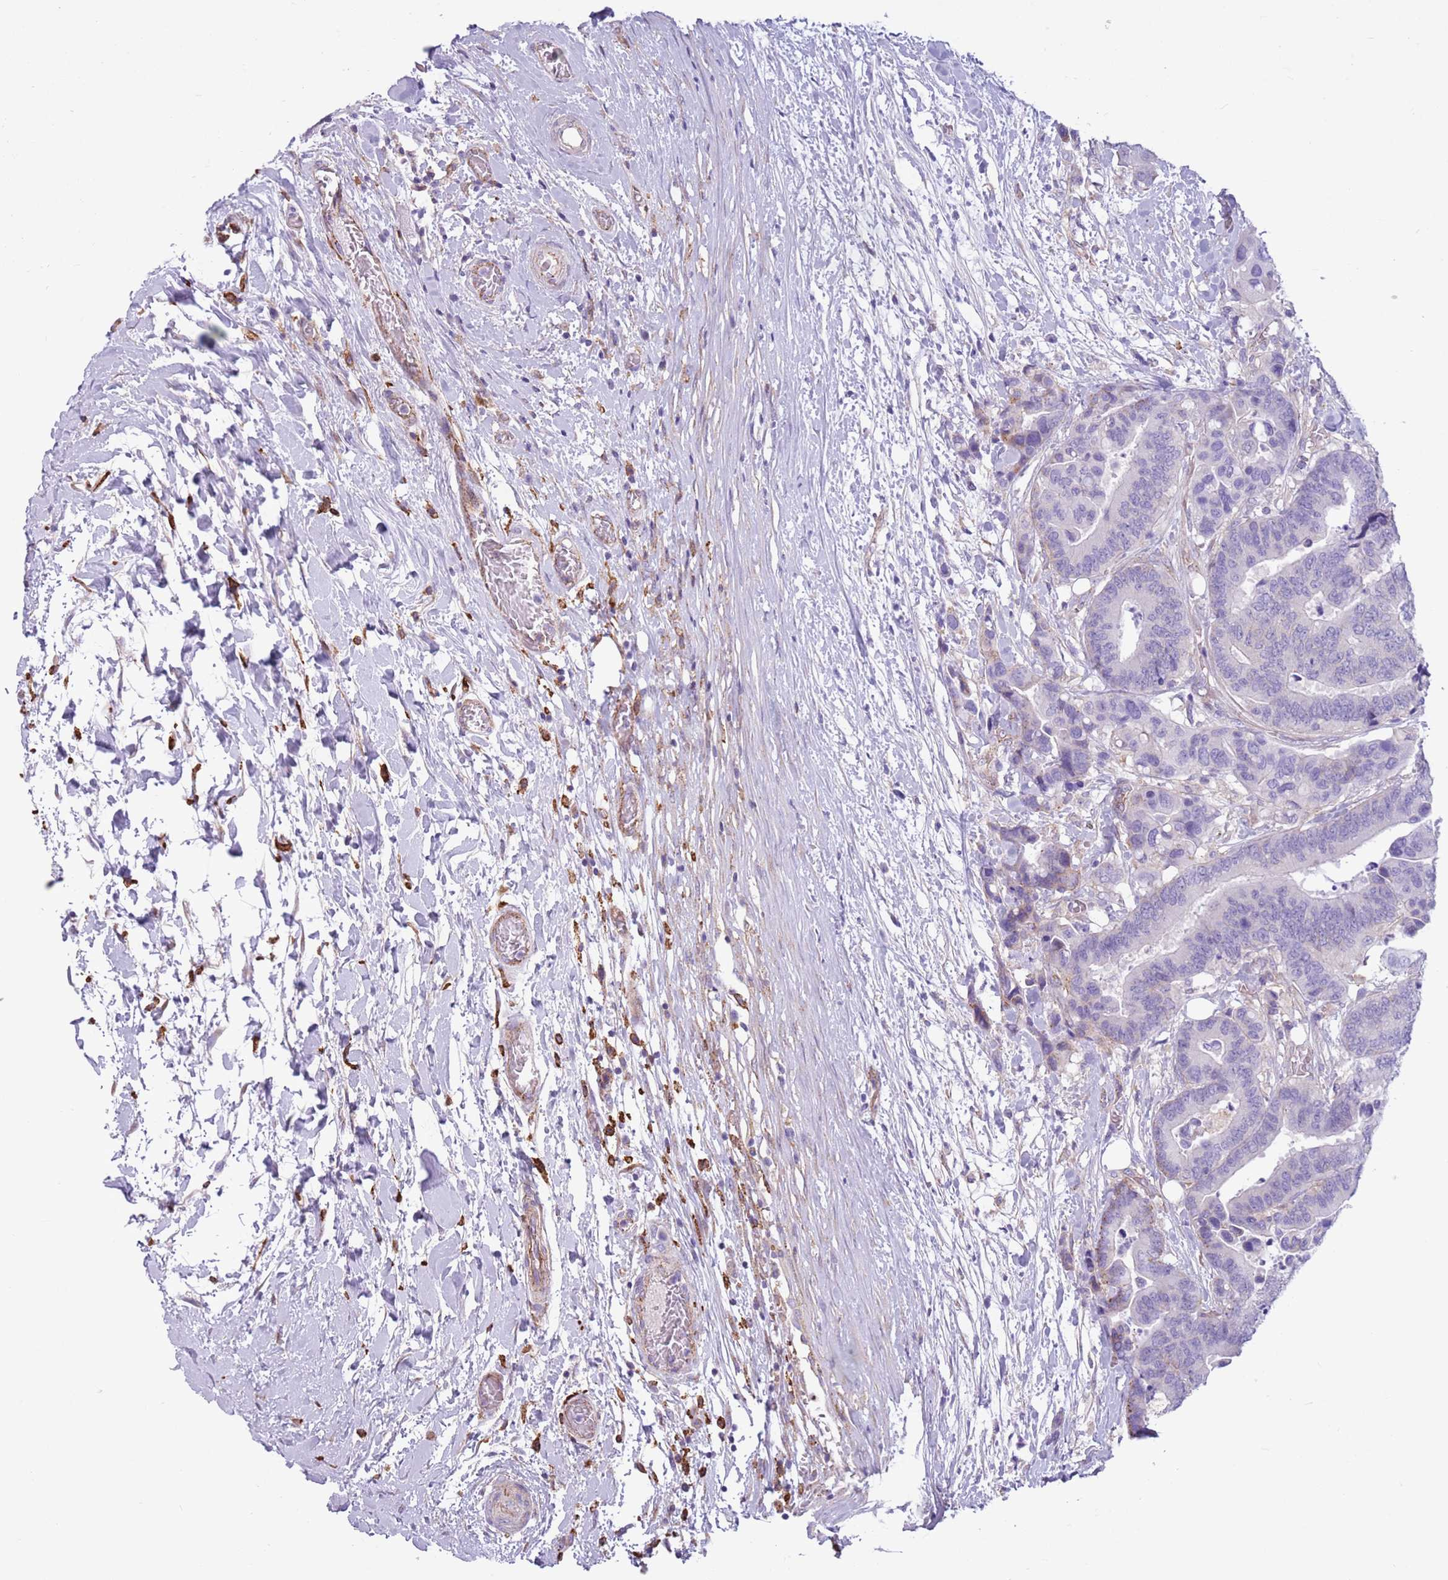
{"staining": {"intensity": "negative", "quantity": "none", "location": "none"}, "tissue": "colorectal cancer", "cell_type": "Tumor cells", "image_type": "cancer", "snomed": [{"axis": "morphology", "description": "Adenocarcinoma, NOS"}, {"axis": "topography", "description": "Colon"}], "caption": "A photomicrograph of human colorectal adenocarcinoma is negative for staining in tumor cells. (DAB (3,3'-diaminobenzidine) IHC visualized using brightfield microscopy, high magnification).", "gene": "SNX6", "patient": {"sex": "male", "age": 82}}